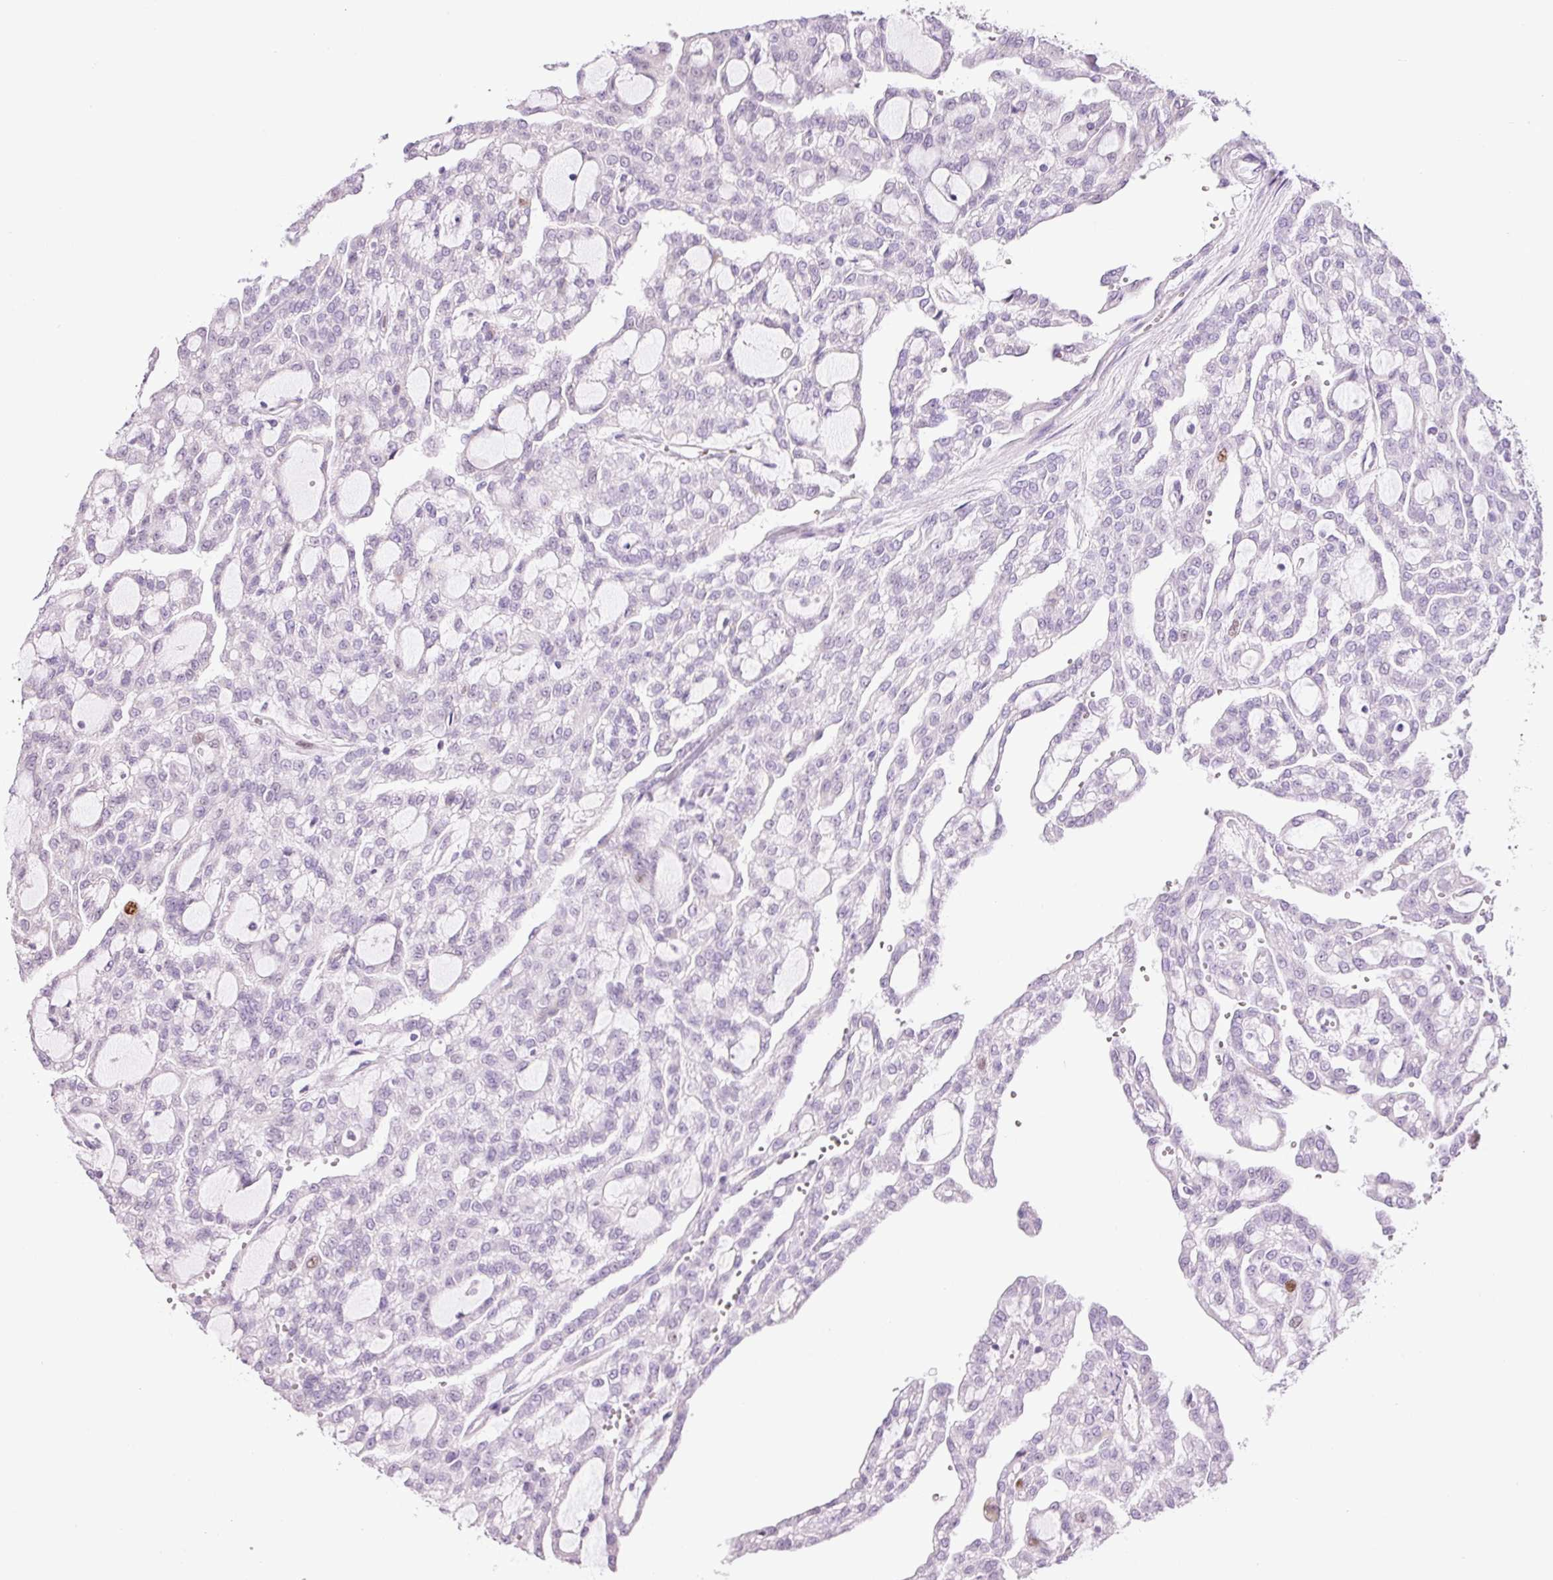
{"staining": {"intensity": "moderate", "quantity": "<25%", "location": "nuclear"}, "tissue": "renal cancer", "cell_type": "Tumor cells", "image_type": "cancer", "snomed": [{"axis": "morphology", "description": "Adenocarcinoma, NOS"}, {"axis": "topography", "description": "Kidney"}], "caption": "DAB immunohistochemical staining of adenocarcinoma (renal) exhibits moderate nuclear protein positivity in approximately <25% of tumor cells. (IHC, brightfield microscopy, high magnification).", "gene": "KPNA2", "patient": {"sex": "male", "age": 63}}